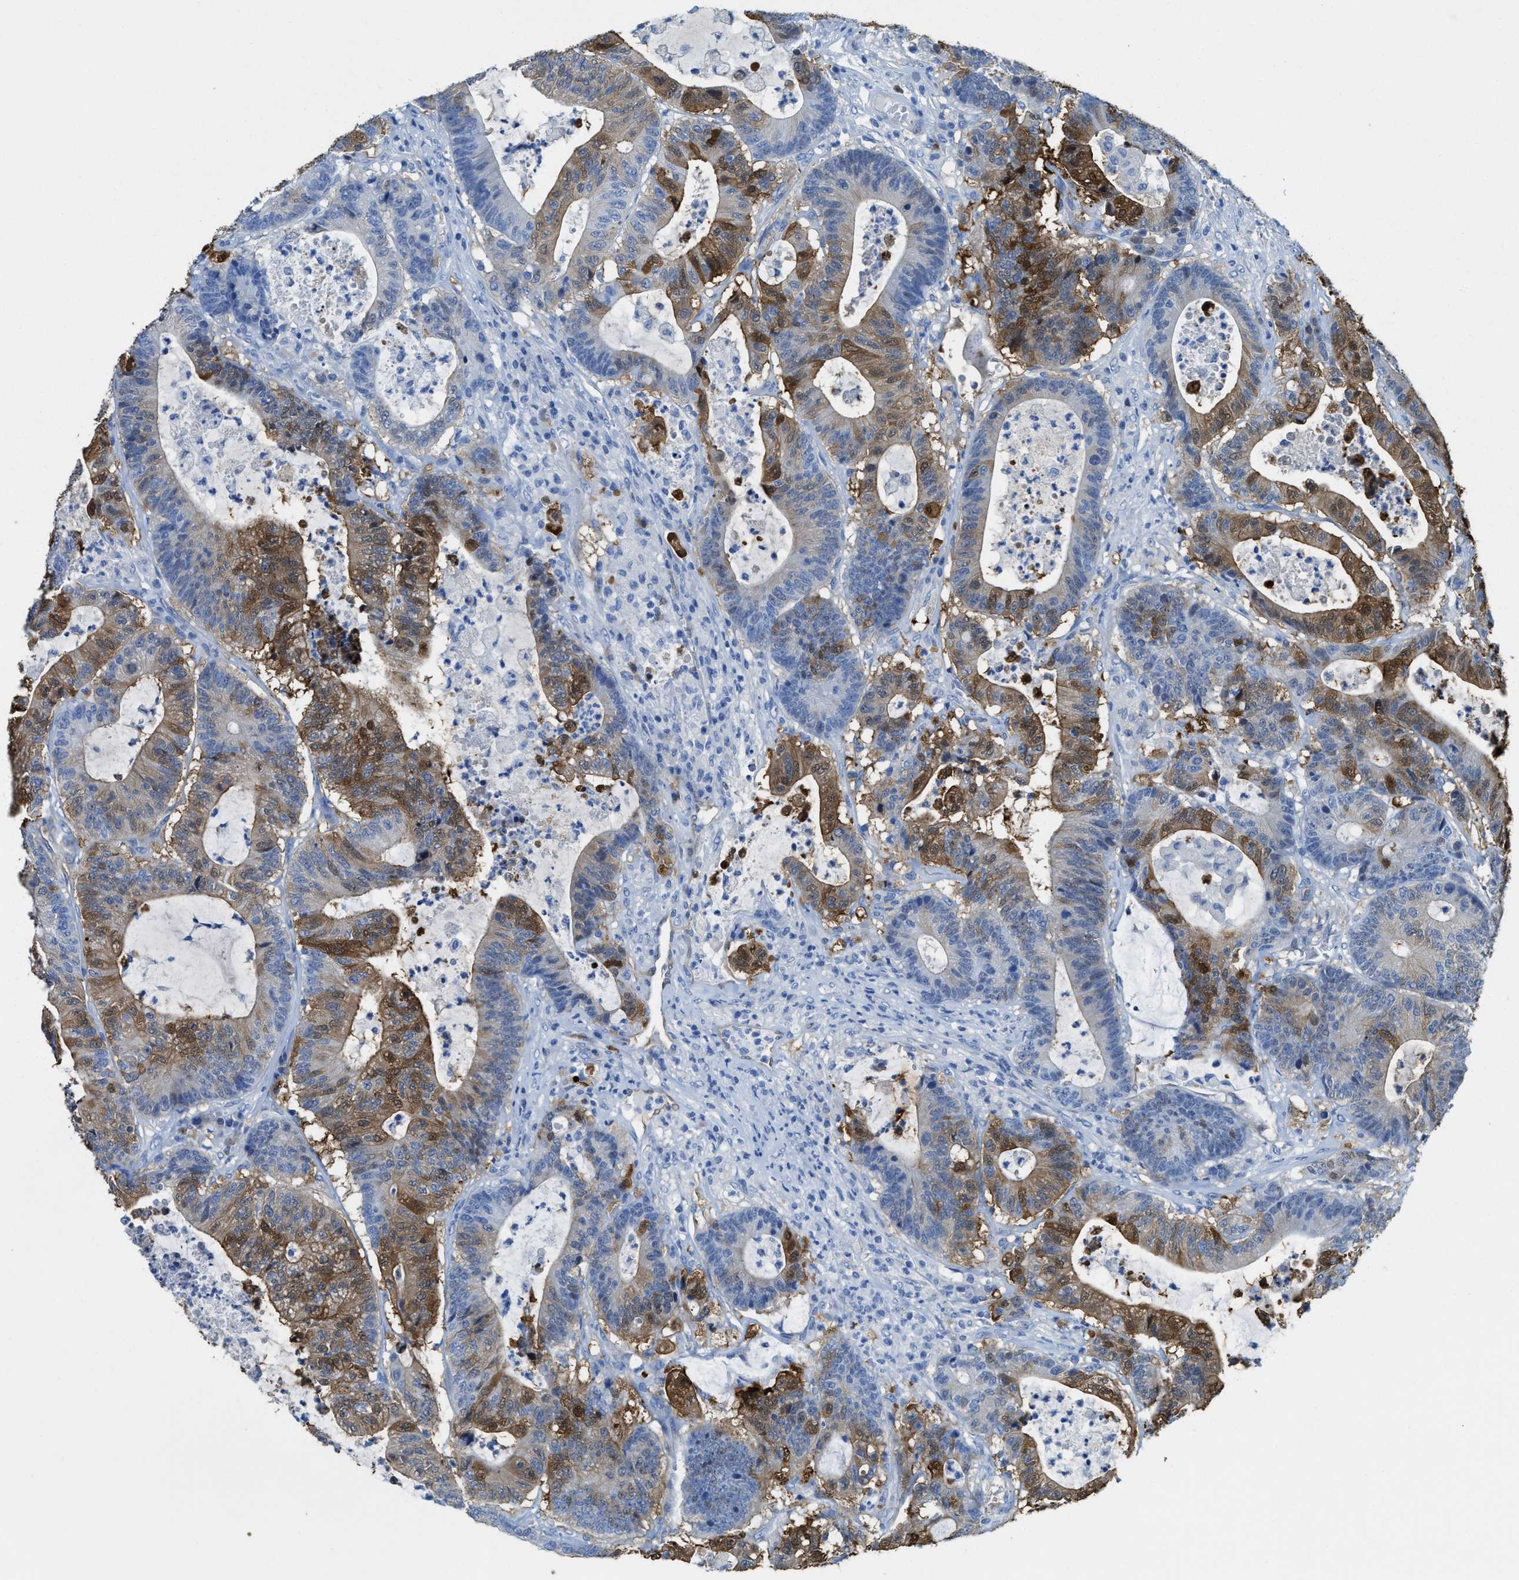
{"staining": {"intensity": "moderate", "quantity": "25%-75%", "location": "cytoplasmic/membranous,nuclear"}, "tissue": "colorectal cancer", "cell_type": "Tumor cells", "image_type": "cancer", "snomed": [{"axis": "morphology", "description": "Adenocarcinoma, NOS"}, {"axis": "topography", "description": "Colon"}], "caption": "High-magnification brightfield microscopy of adenocarcinoma (colorectal) stained with DAB (brown) and counterstained with hematoxylin (blue). tumor cells exhibit moderate cytoplasmic/membranous and nuclear expression is appreciated in approximately25%-75% of cells. The protein of interest is stained brown, and the nuclei are stained in blue (DAB (3,3'-diaminobenzidine) IHC with brightfield microscopy, high magnification).", "gene": "ASS1", "patient": {"sex": "female", "age": 84}}